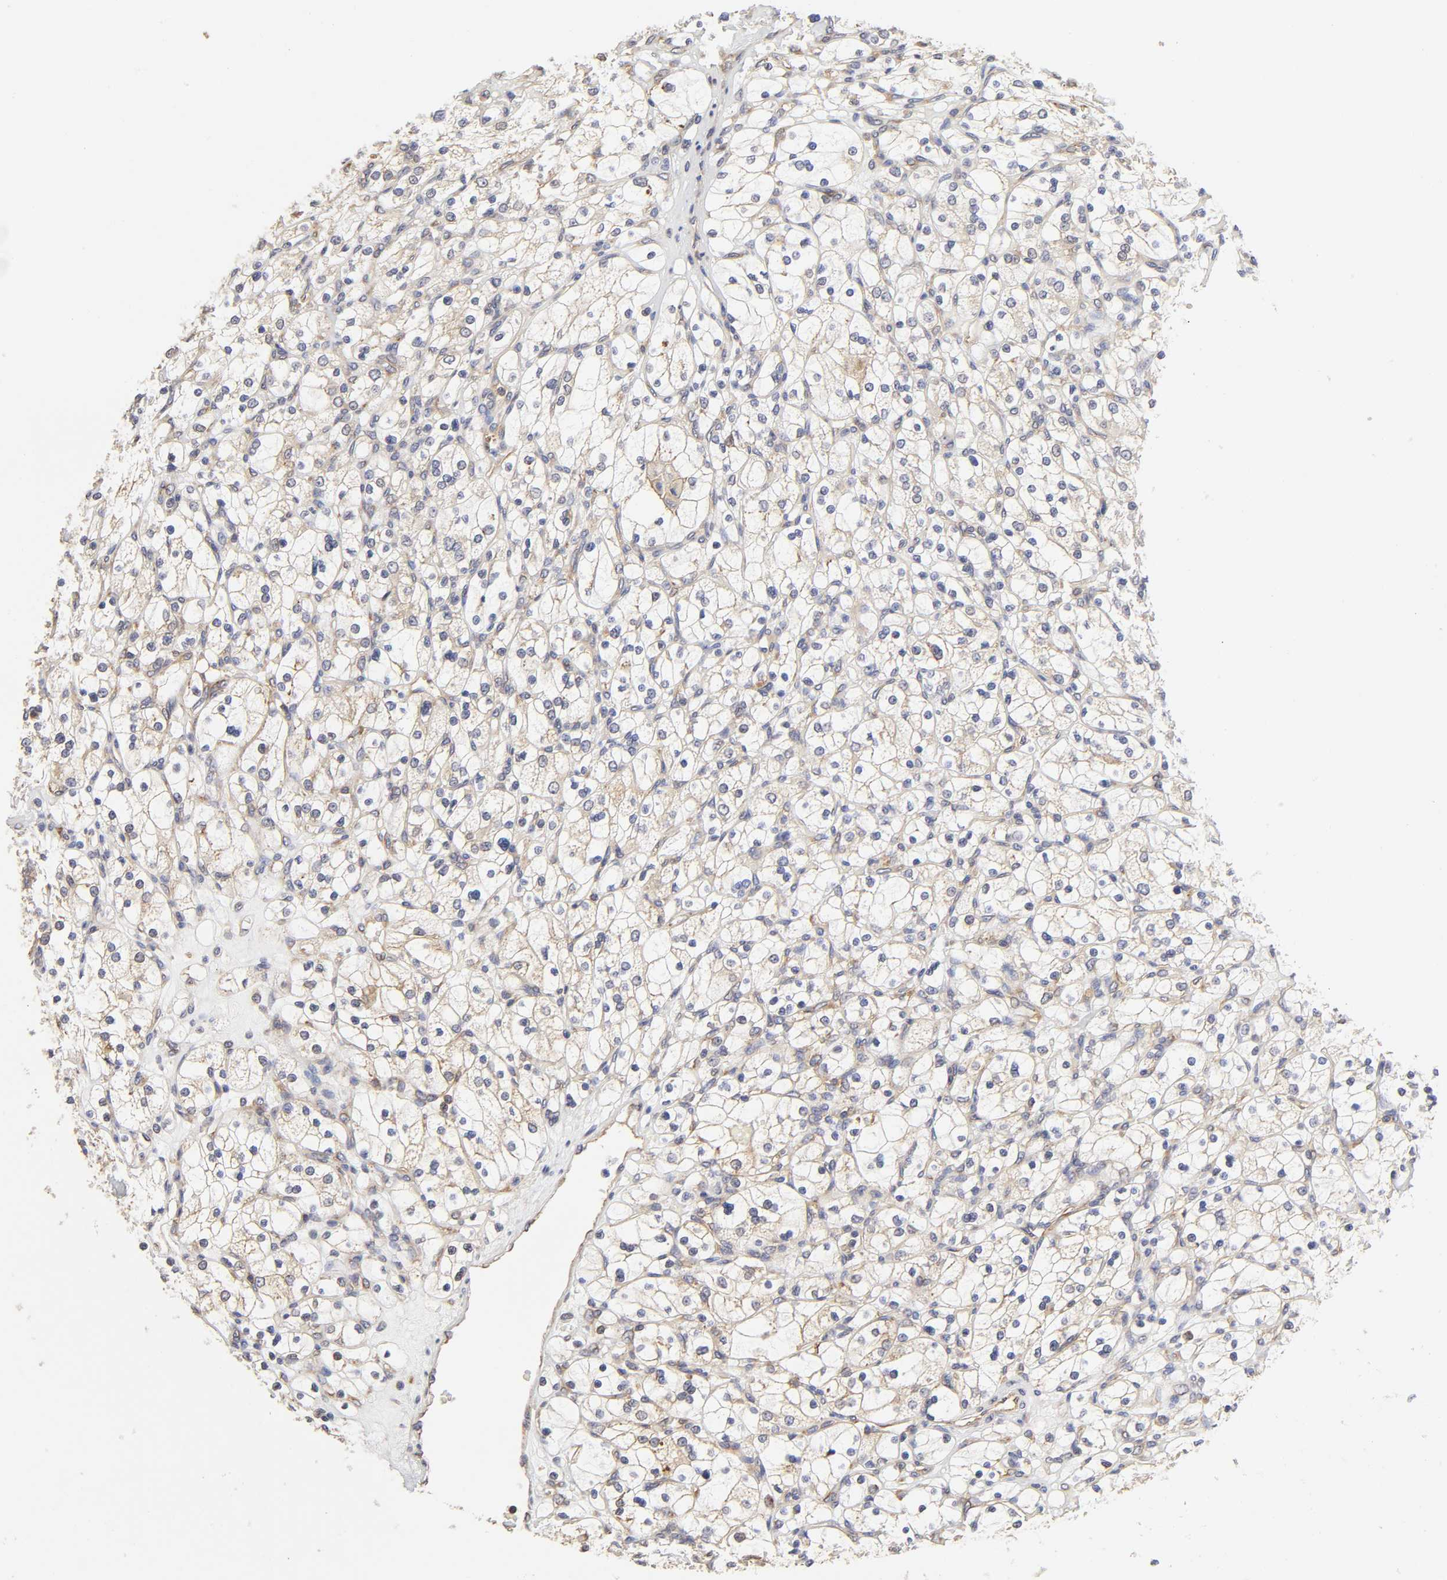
{"staining": {"intensity": "moderate", "quantity": "<25%", "location": "cytoplasmic/membranous"}, "tissue": "renal cancer", "cell_type": "Tumor cells", "image_type": "cancer", "snomed": [{"axis": "morphology", "description": "Adenocarcinoma, NOS"}, {"axis": "topography", "description": "Kidney"}], "caption": "Immunohistochemistry of human adenocarcinoma (renal) reveals low levels of moderate cytoplasmic/membranous positivity in approximately <25% of tumor cells.", "gene": "RPL14", "patient": {"sex": "female", "age": 83}}